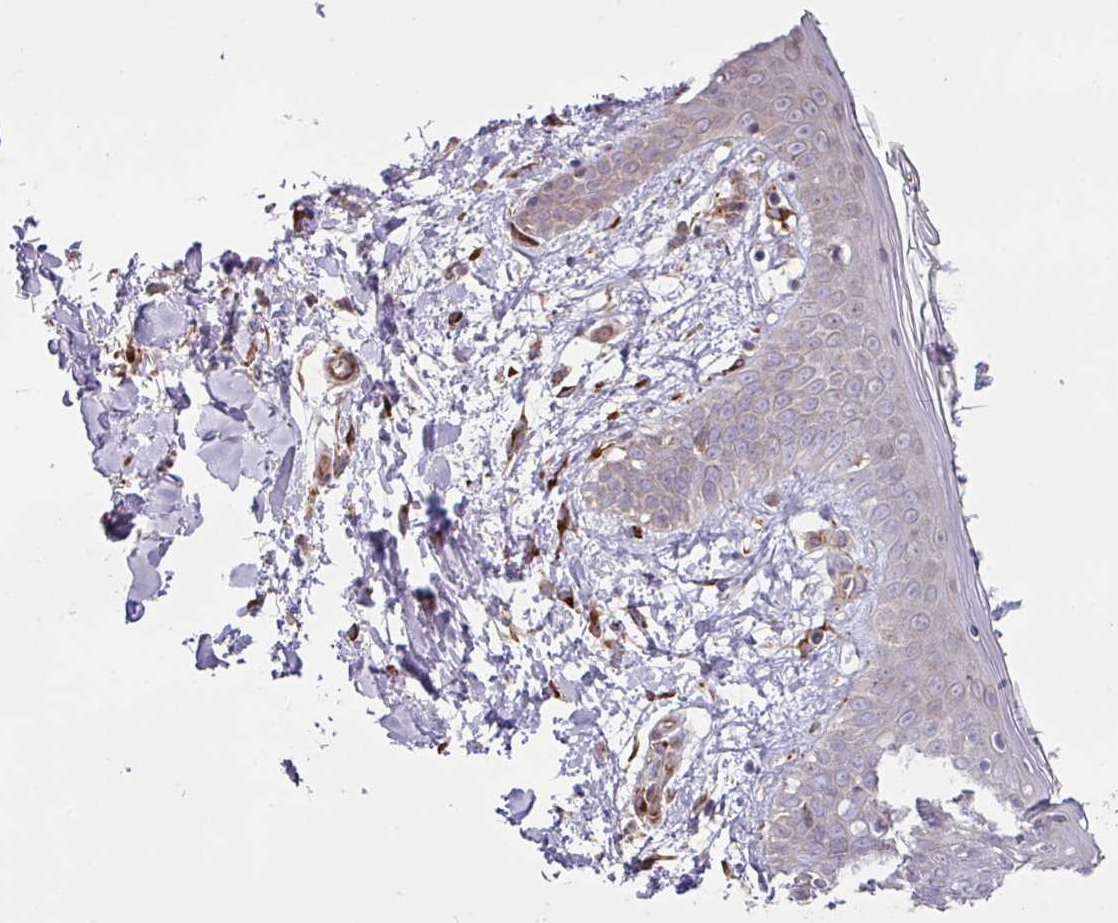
{"staining": {"intensity": "strong", "quantity": ">75%", "location": "cytoplasmic/membranous"}, "tissue": "skin", "cell_type": "Fibroblasts", "image_type": "normal", "snomed": [{"axis": "morphology", "description": "Normal tissue, NOS"}, {"axis": "topography", "description": "Skin"}], "caption": "The histopathology image exhibits immunohistochemical staining of unremarkable skin. There is strong cytoplasmic/membranous staining is seen in approximately >75% of fibroblasts.", "gene": "SLC39A7", "patient": {"sex": "female", "age": 34}}